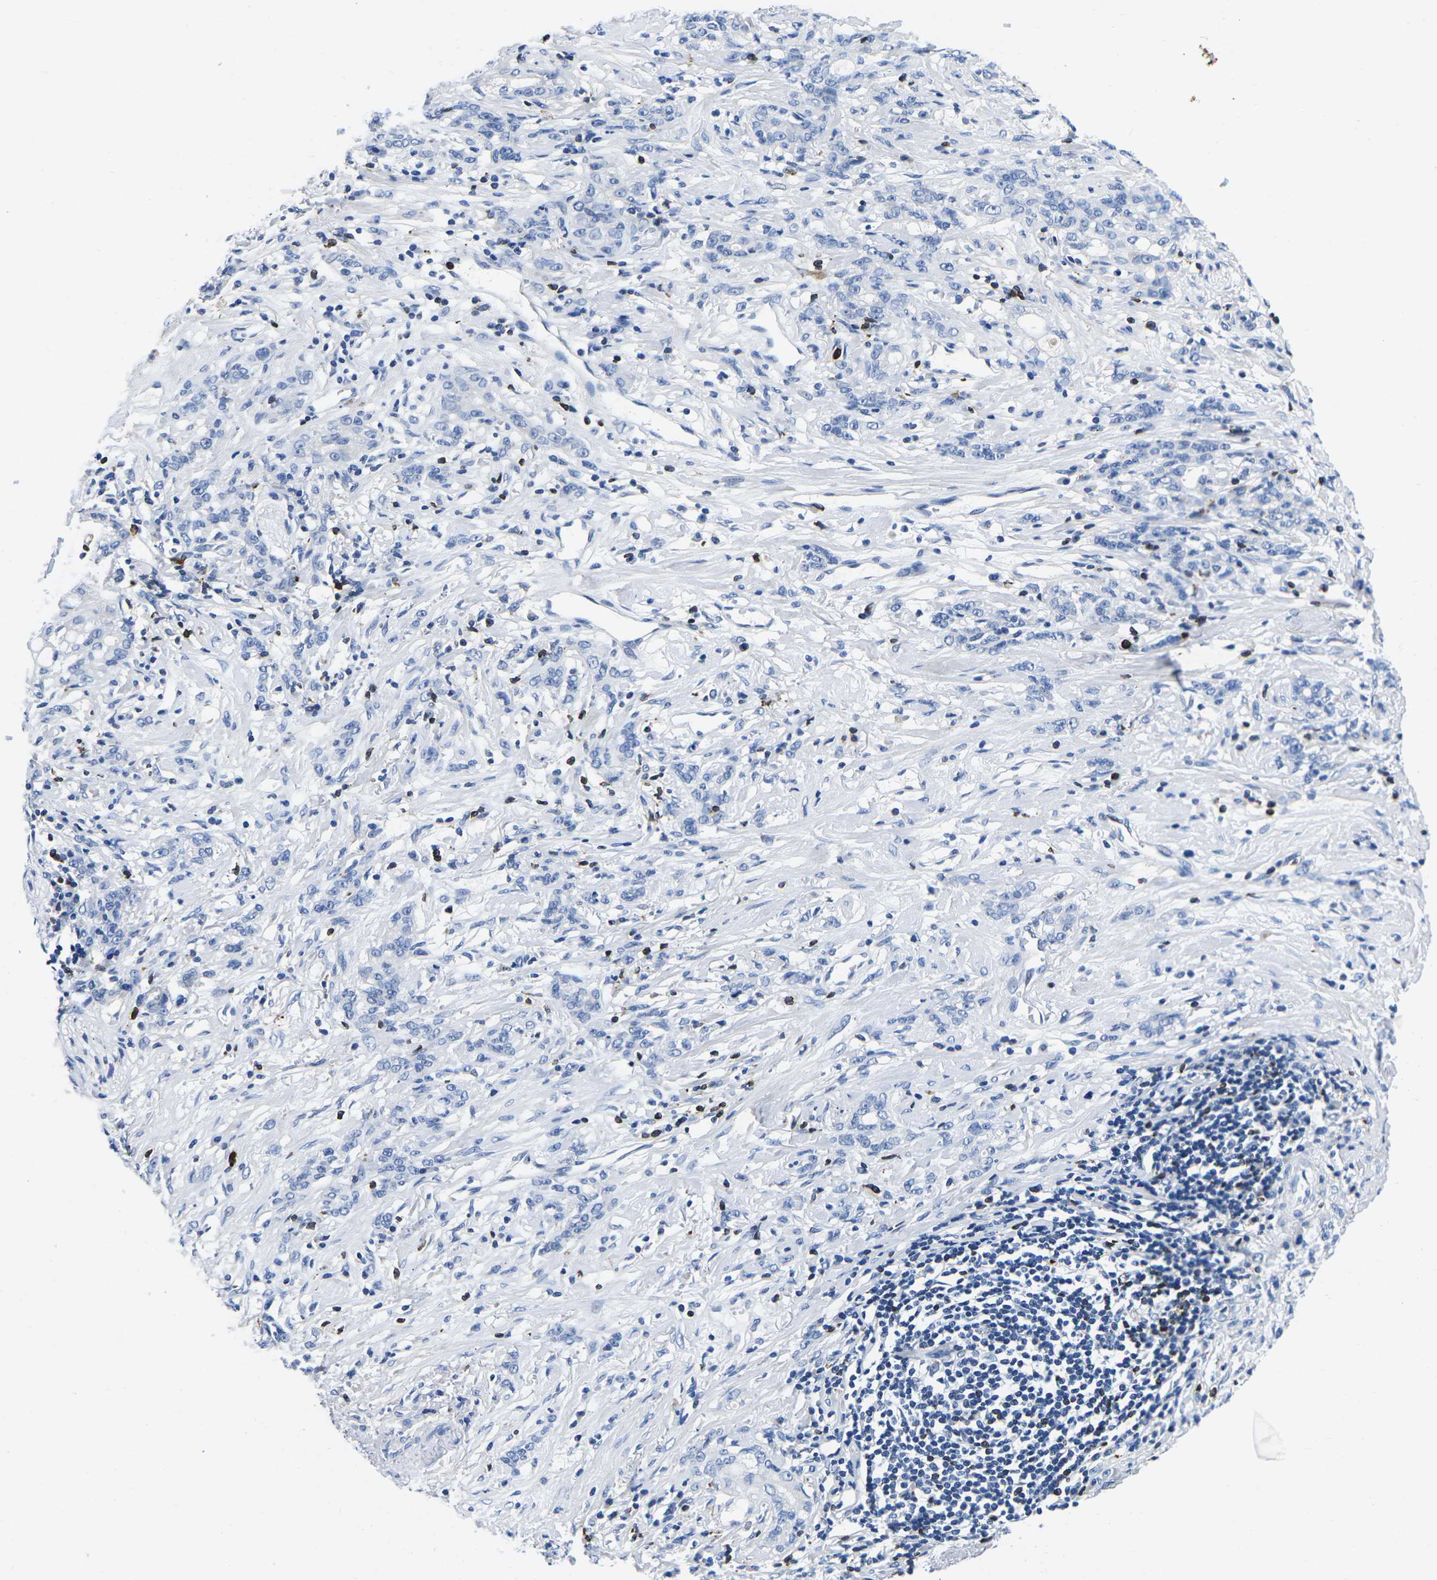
{"staining": {"intensity": "negative", "quantity": "none", "location": "none"}, "tissue": "stomach cancer", "cell_type": "Tumor cells", "image_type": "cancer", "snomed": [{"axis": "morphology", "description": "Adenocarcinoma, NOS"}, {"axis": "topography", "description": "Stomach, lower"}], "caption": "The immunohistochemistry (IHC) histopathology image has no significant expression in tumor cells of adenocarcinoma (stomach) tissue. (Stains: DAB (3,3'-diaminobenzidine) IHC with hematoxylin counter stain, Microscopy: brightfield microscopy at high magnification).", "gene": "CTSW", "patient": {"sex": "male", "age": 88}}